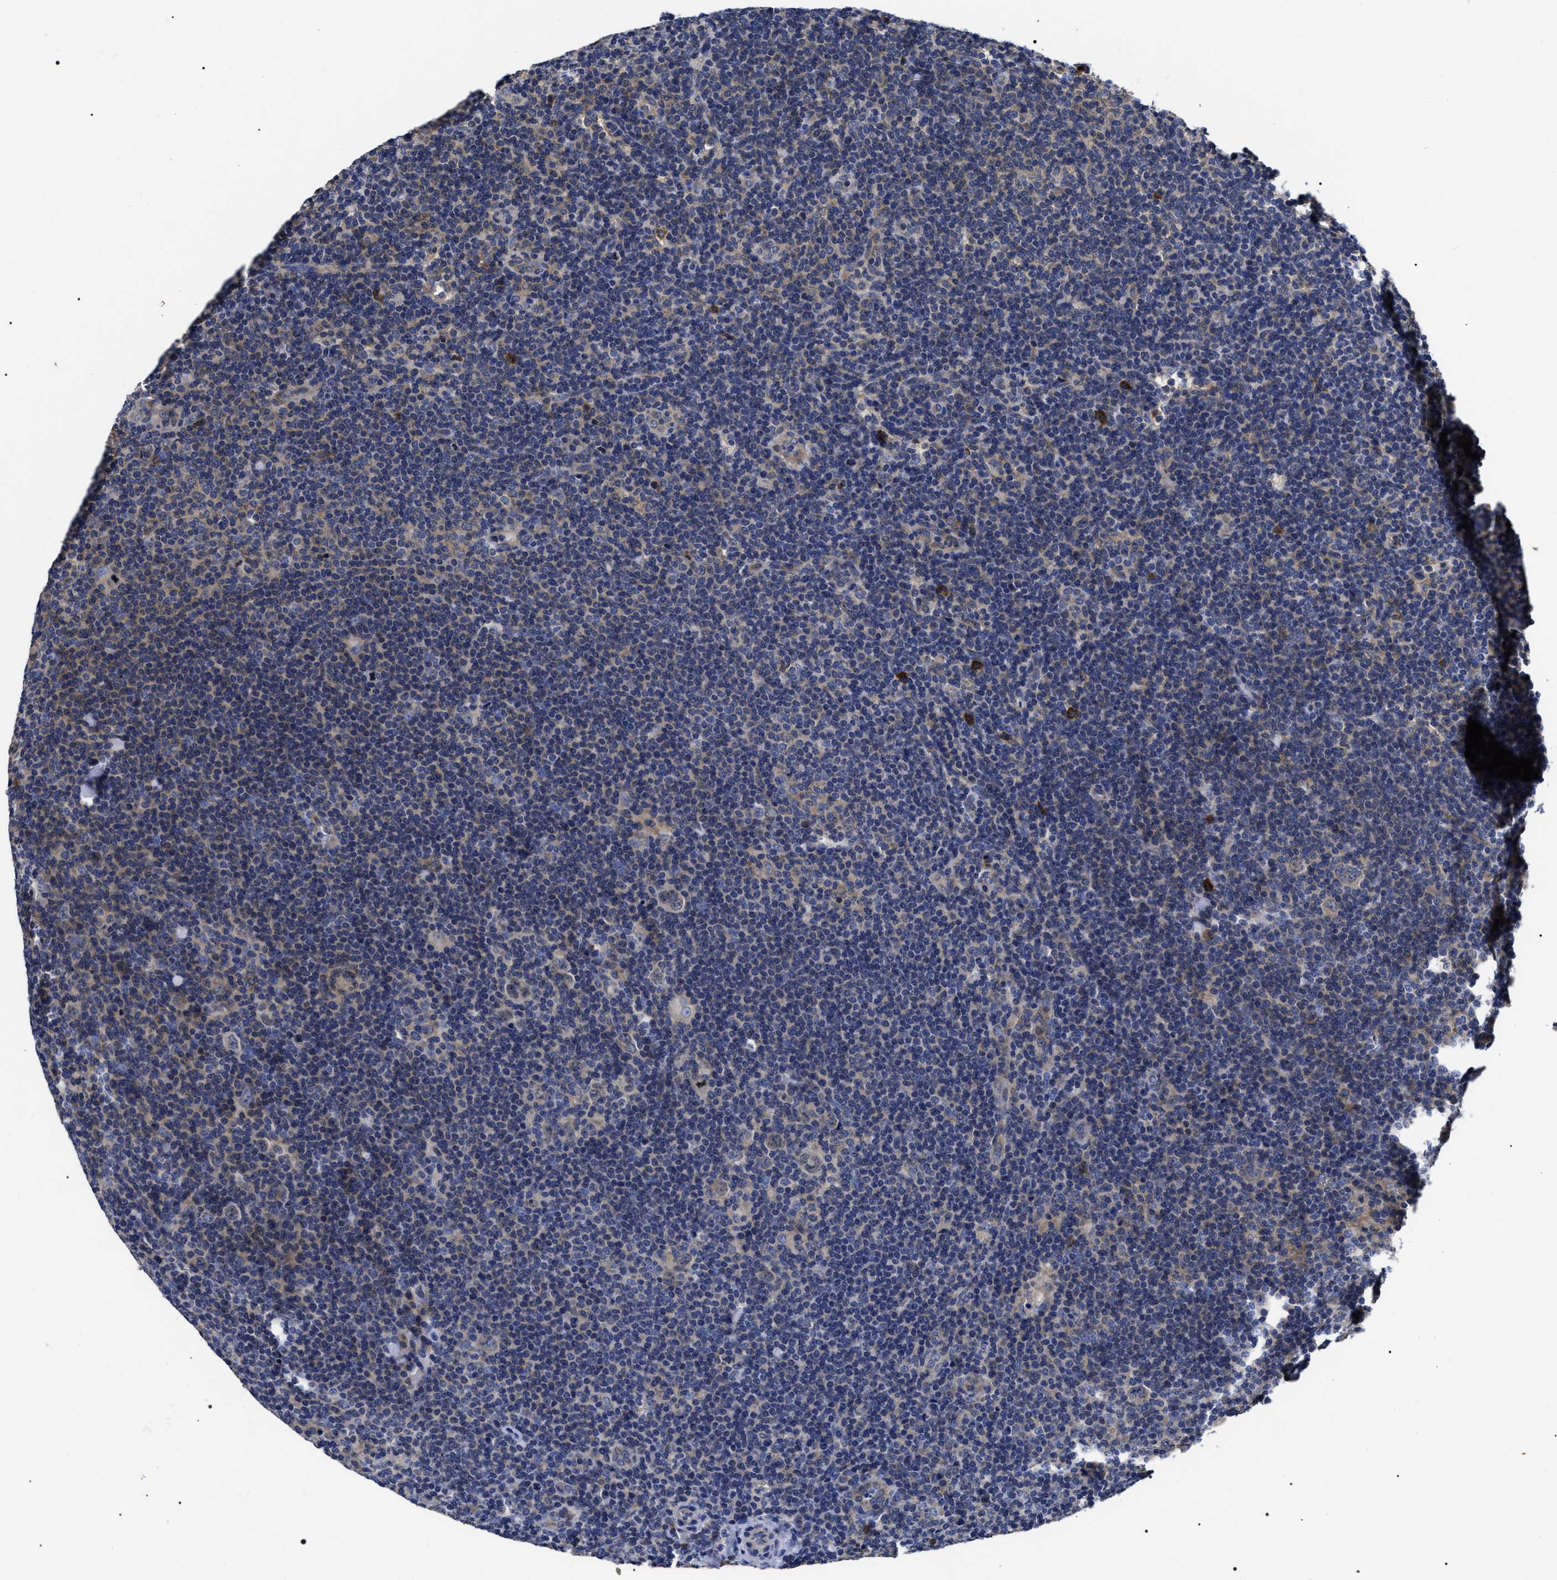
{"staining": {"intensity": "weak", "quantity": "<25%", "location": "cytoplasmic/membranous"}, "tissue": "lymphoma", "cell_type": "Tumor cells", "image_type": "cancer", "snomed": [{"axis": "morphology", "description": "Hodgkin's disease, NOS"}, {"axis": "topography", "description": "Lymph node"}], "caption": "A high-resolution image shows immunohistochemistry staining of lymphoma, which exhibits no significant staining in tumor cells.", "gene": "MIS18A", "patient": {"sex": "female", "age": 57}}